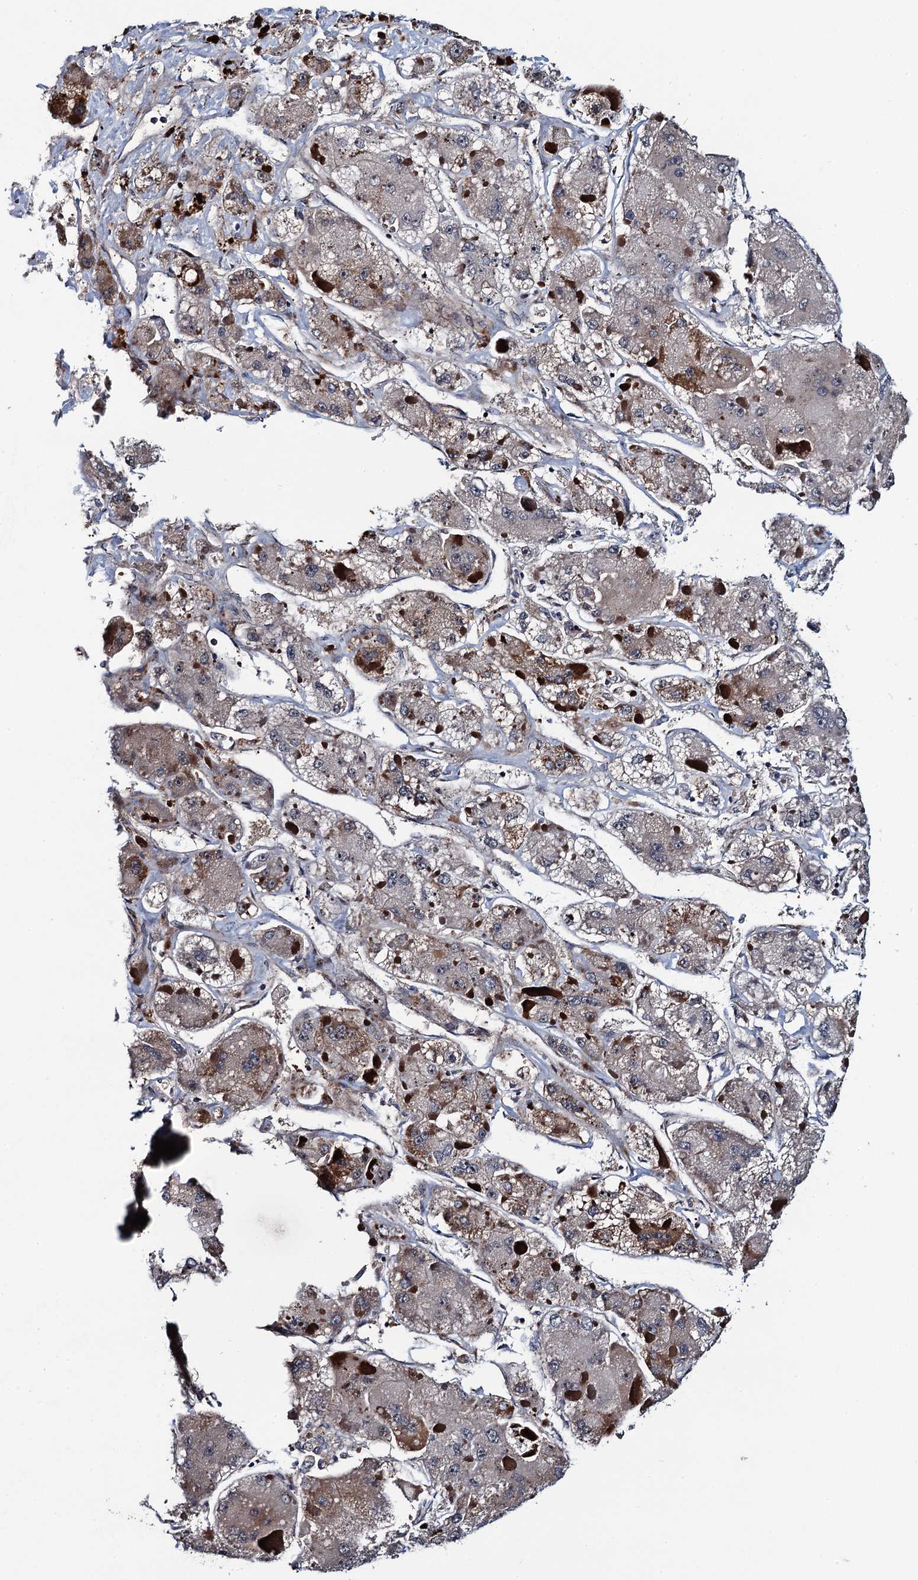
{"staining": {"intensity": "moderate", "quantity": "<25%", "location": "cytoplasmic/membranous"}, "tissue": "liver cancer", "cell_type": "Tumor cells", "image_type": "cancer", "snomed": [{"axis": "morphology", "description": "Carcinoma, Hepatocellular, NOS"}, {"axis": "topography", "description": "Liver"}], "caption": "Liver cancer tissue reveals moderate cytoplasmic/membranous staining in about <25% of tumor cells, visualized by immunohistochemistry.", "gene": "CCDC102A", "patient": {"sex": "female", "age": 73}}